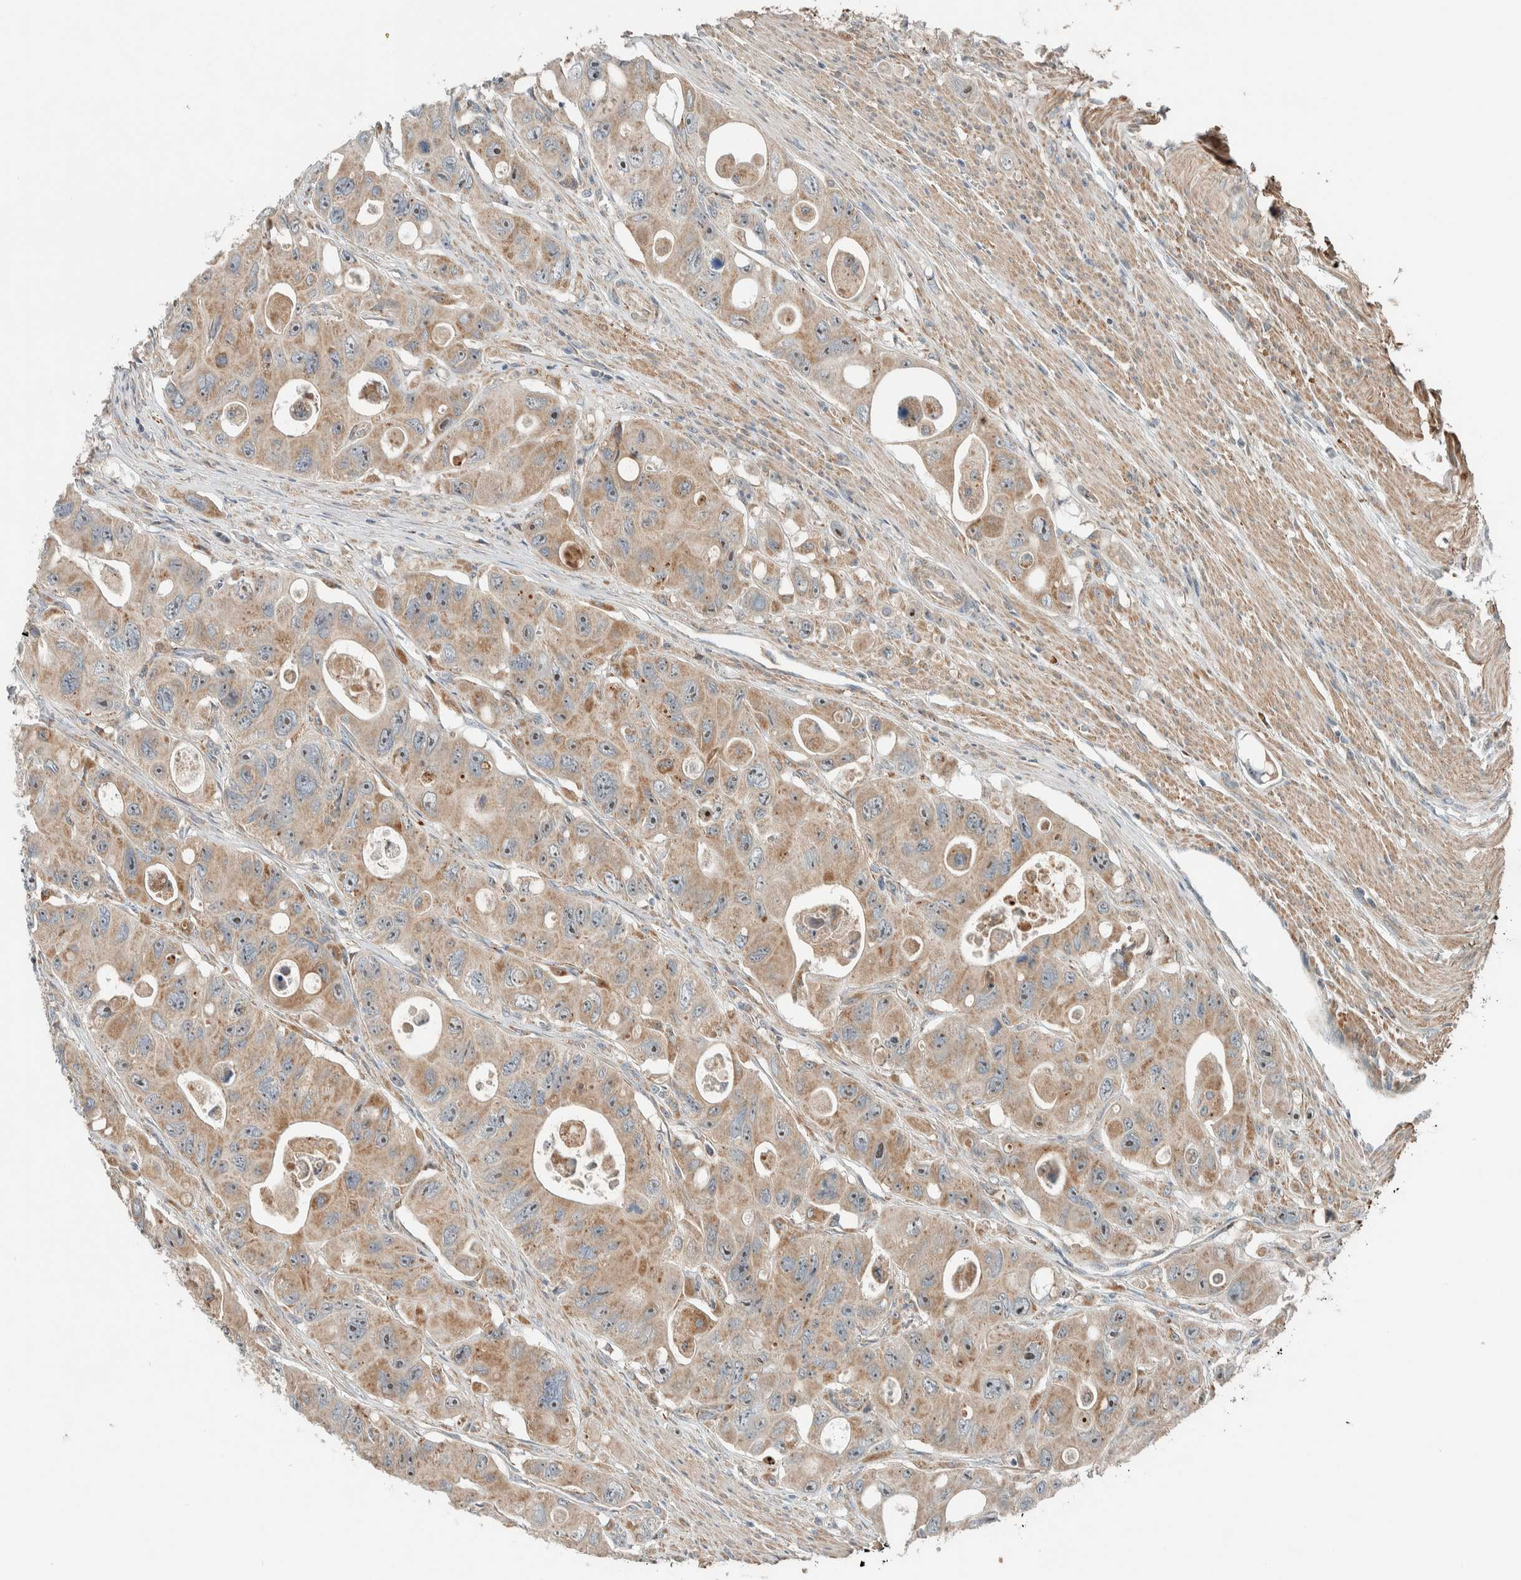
{"staining": {"intensity": "moderate", "quantity": ">75%", "location": "cytoplasmic/membranous,nuclear"}, "tissue": "colorectal cancer", "cell_type": "Tumor cells", "image_type": "cancer", "snomed": [{"axis": "morphology", "description": "Adenocarcinoma, NOS"}, {"axis": "topography", "description": "Colon"}], "caption": "Moderate cytoplasmic/membranous and nuclear staining for a protein is identified in approximately >75% of tumor cells of colorectal adenocarcinoma using IHC.", "gene": "SLFN12L", "patient": {"sex": "female", "age": 46}}